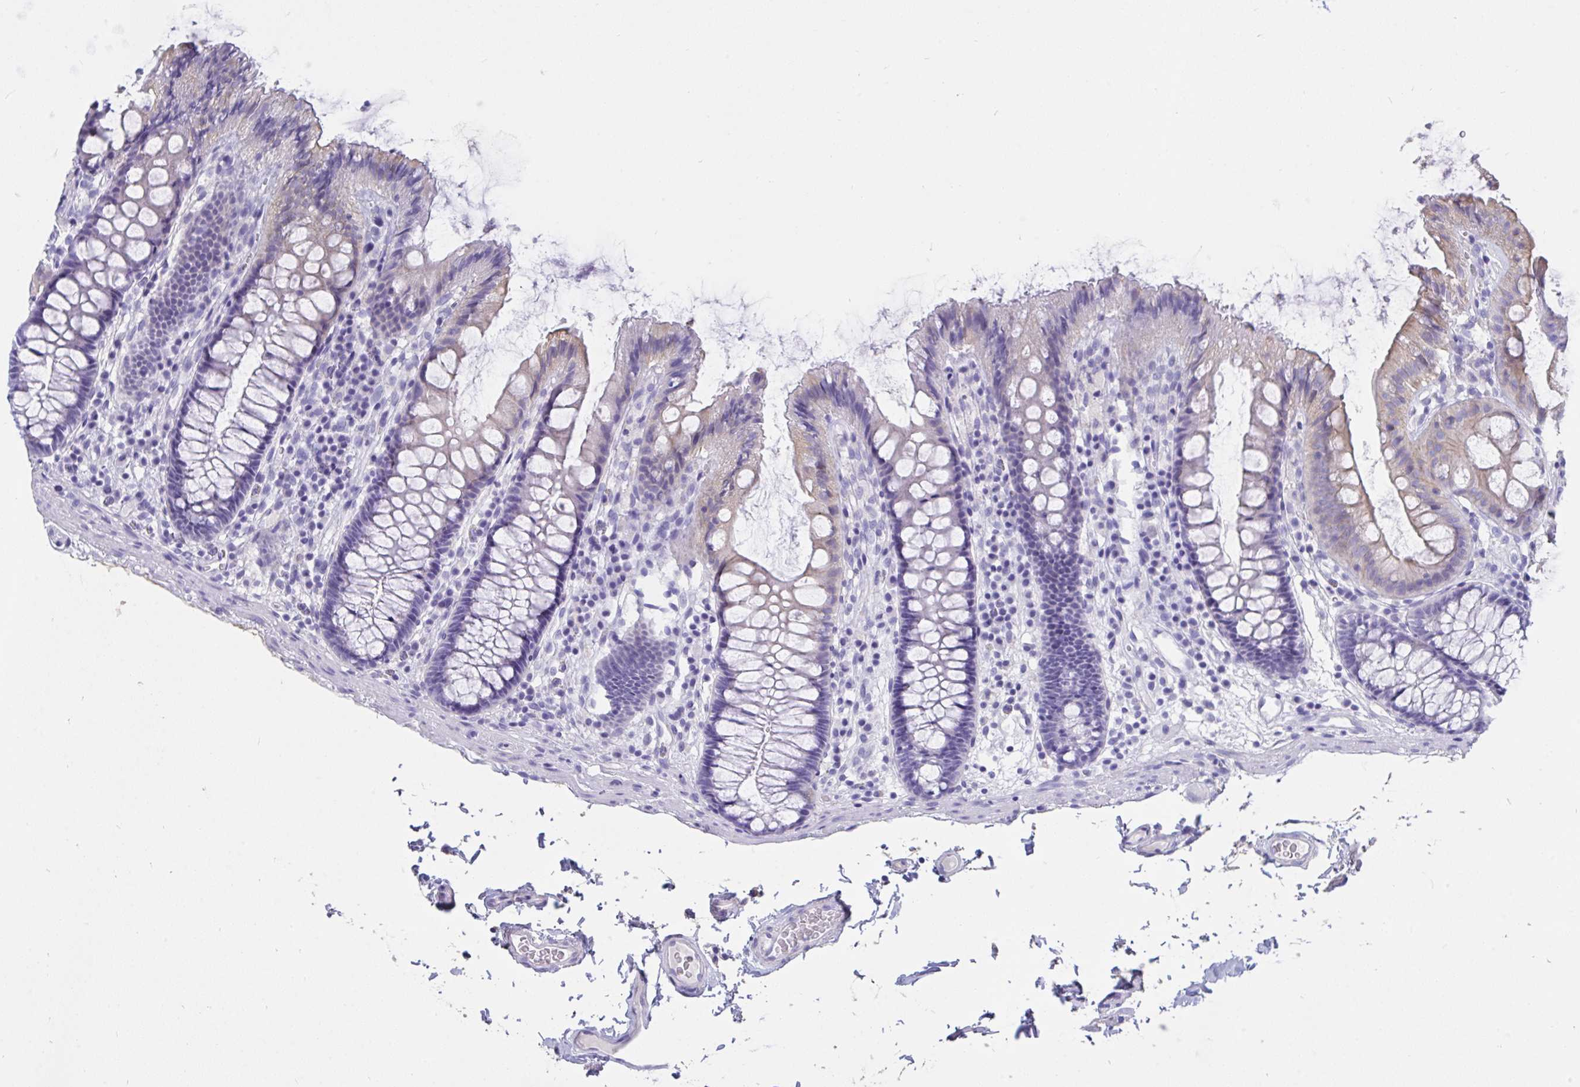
{"staining": {"intensity": "negative", "quantity": "none", "location": "none"}, "tissue": "colon", "cell_type": "Endothelial cells", "image_type": "normal", "snomed": [{"axis": "morphology", "description": "Normal tissue, NOS"}, {"axis": "topography", "description": "Colon"}], "caption": "The histopathology image shows no staining of endothelial cells in normal colon.", "gene": "TNNC1", "patient": {"sex": "male", "age": 84}}